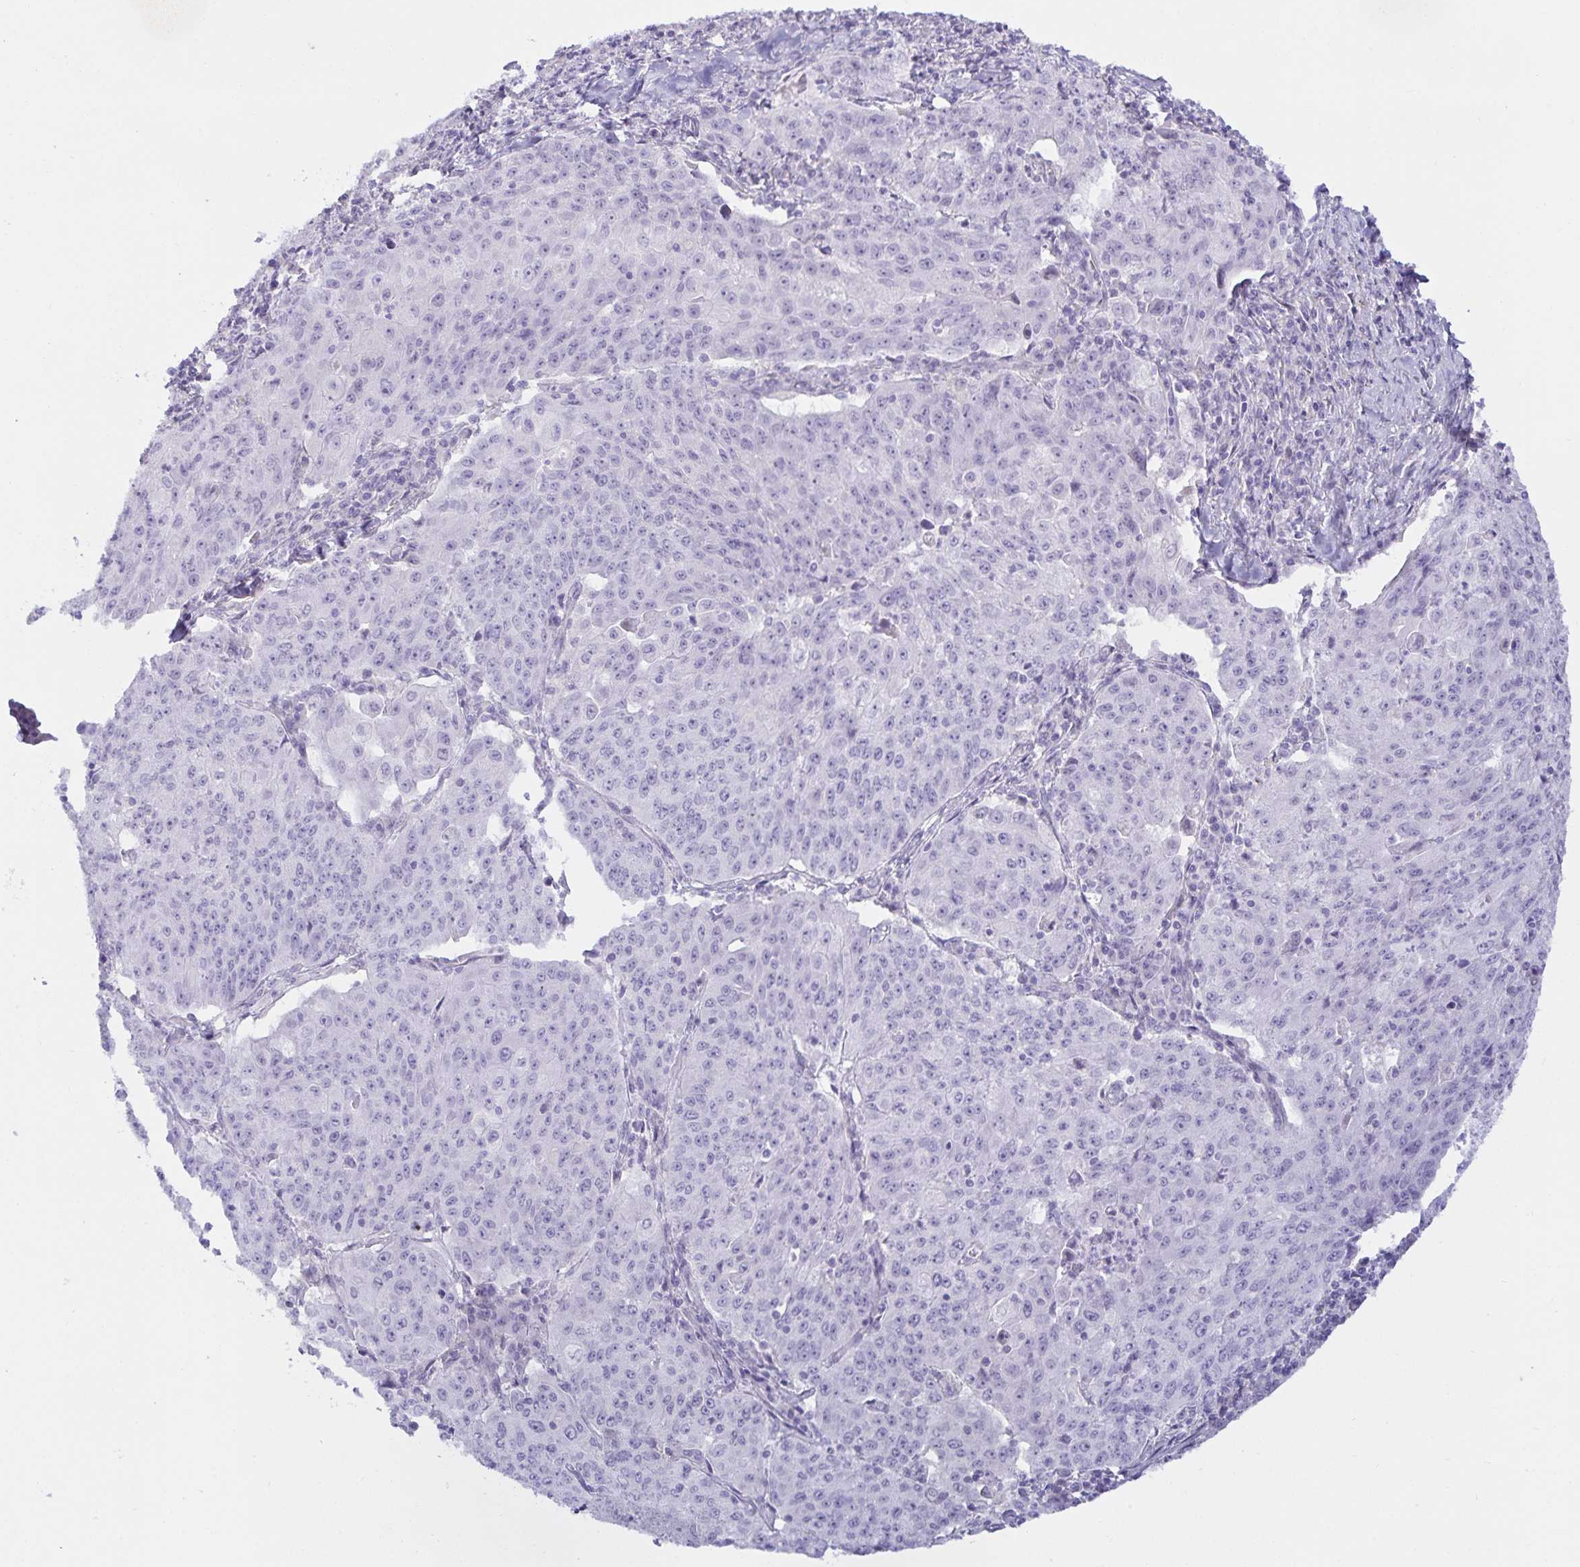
{"staining": {"intensity": "negative", "quantity": "none", "location": "none"}, "tissue": "lung cancer", "cell_type": "Tumor cells", "image_type": "cancer", "snomed": [{"axis": "morphology", "description": "Squamous cell carcinoma, NOS"}, {"axis": "morphology", "description": "Squamous cell carcinoma, metastatic, NOS"}, {"axis": "topography", "description": "Bronchus"}, {"axis": "topography", "description": "Lung"}], "caption": "DAB immunohistochemical staining of lung cancer (metastatic squamous cell carcinoma) reveals no significant expression in tumor cells.", "gene": "SPAG4", "patient": {"sex": "male", "age": 62}}